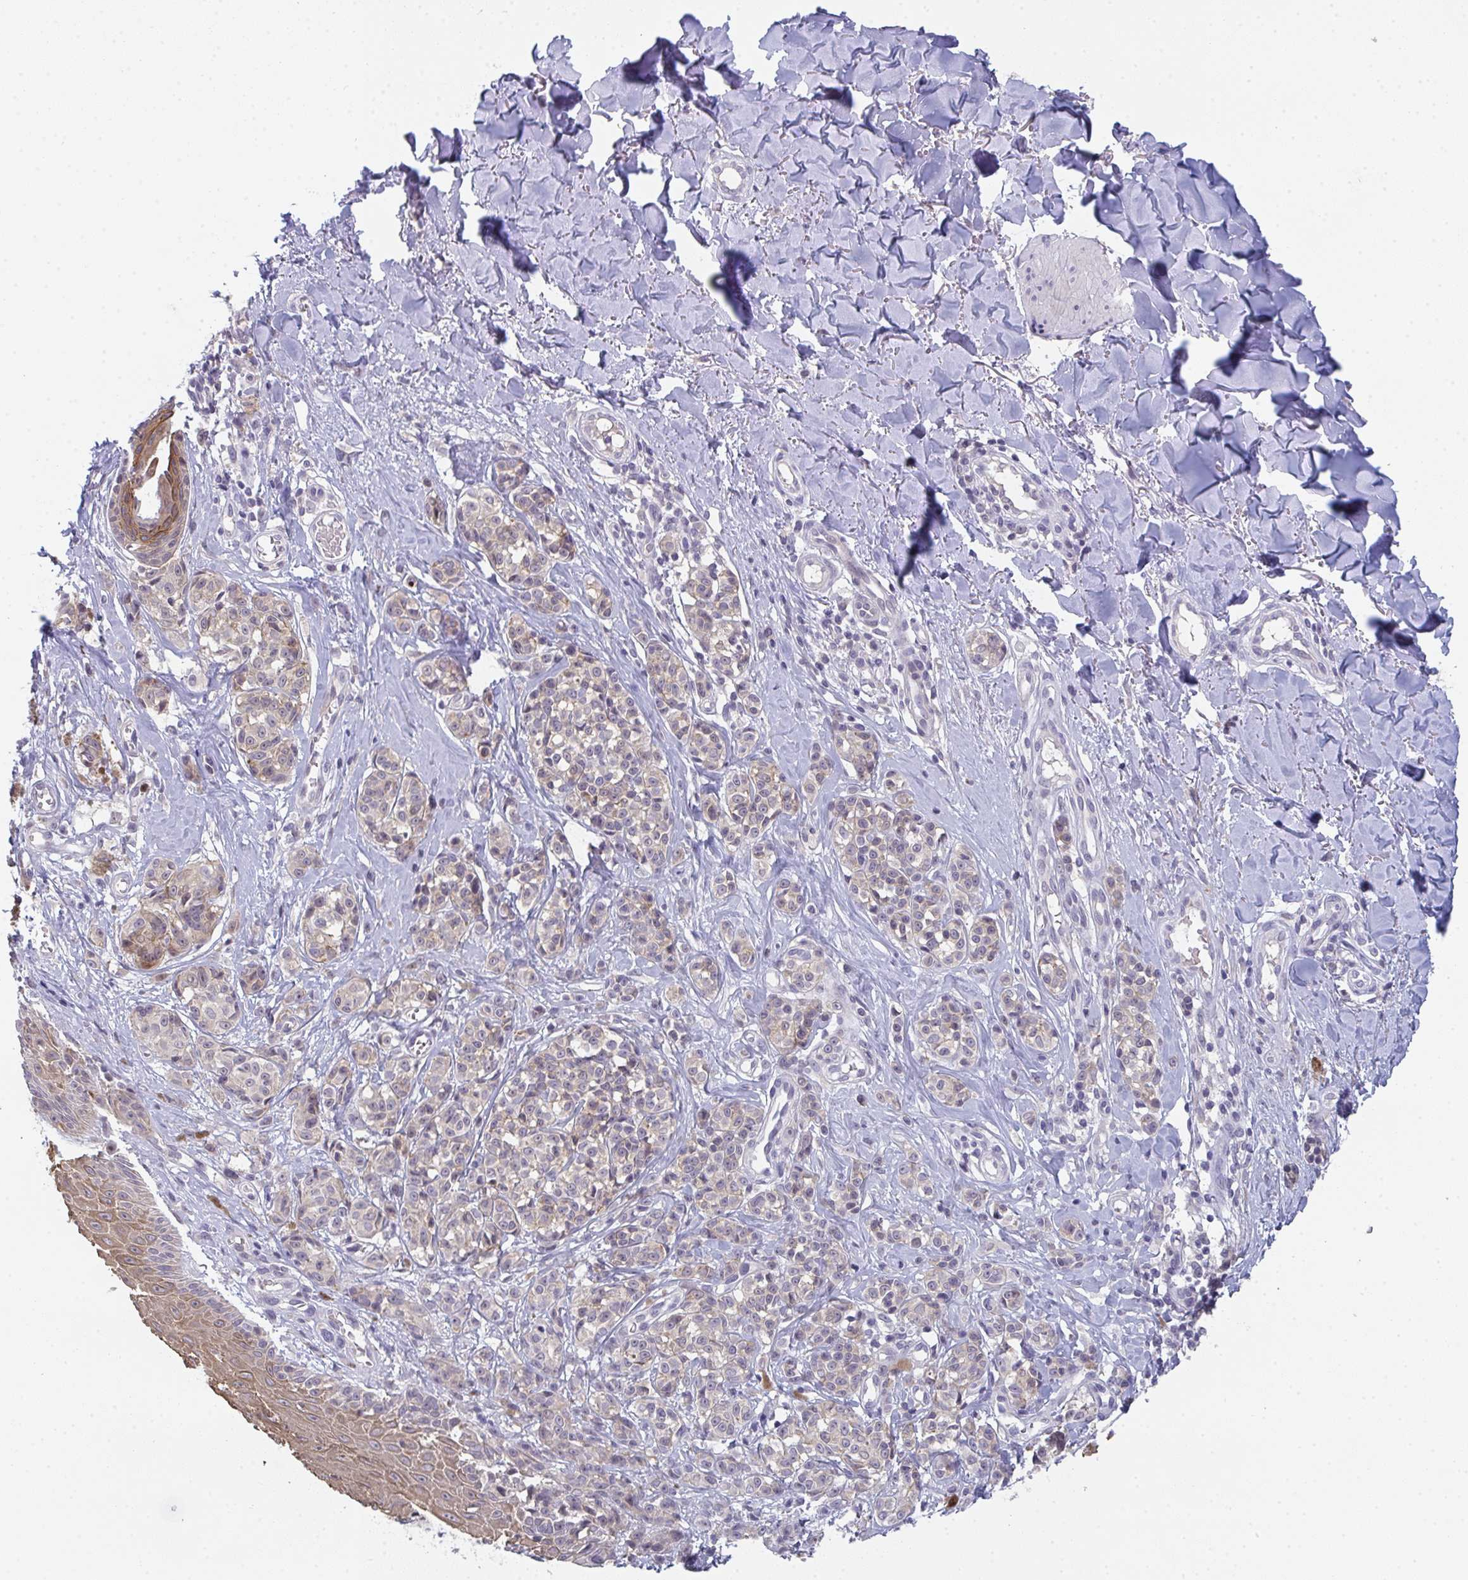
{"staining": {"intensity": "weak", "quantity": "<25%", "location": "cytoplasmic/membranous,nuclear"}, "tissue": "melanoma", "cell_type": "Tumor cells", "image_type": "cancer", "snomed": [{"axis": "morphology", "description": "Malignant melanoma, NOS"}, {"axis": "topography", "description": "Skin"}], "caption": "Melanoma stained for a protein using IHC displays no expression tumor cells.", "gene": "RIOK1", "patient": {"sex": "male", "age": 74}}